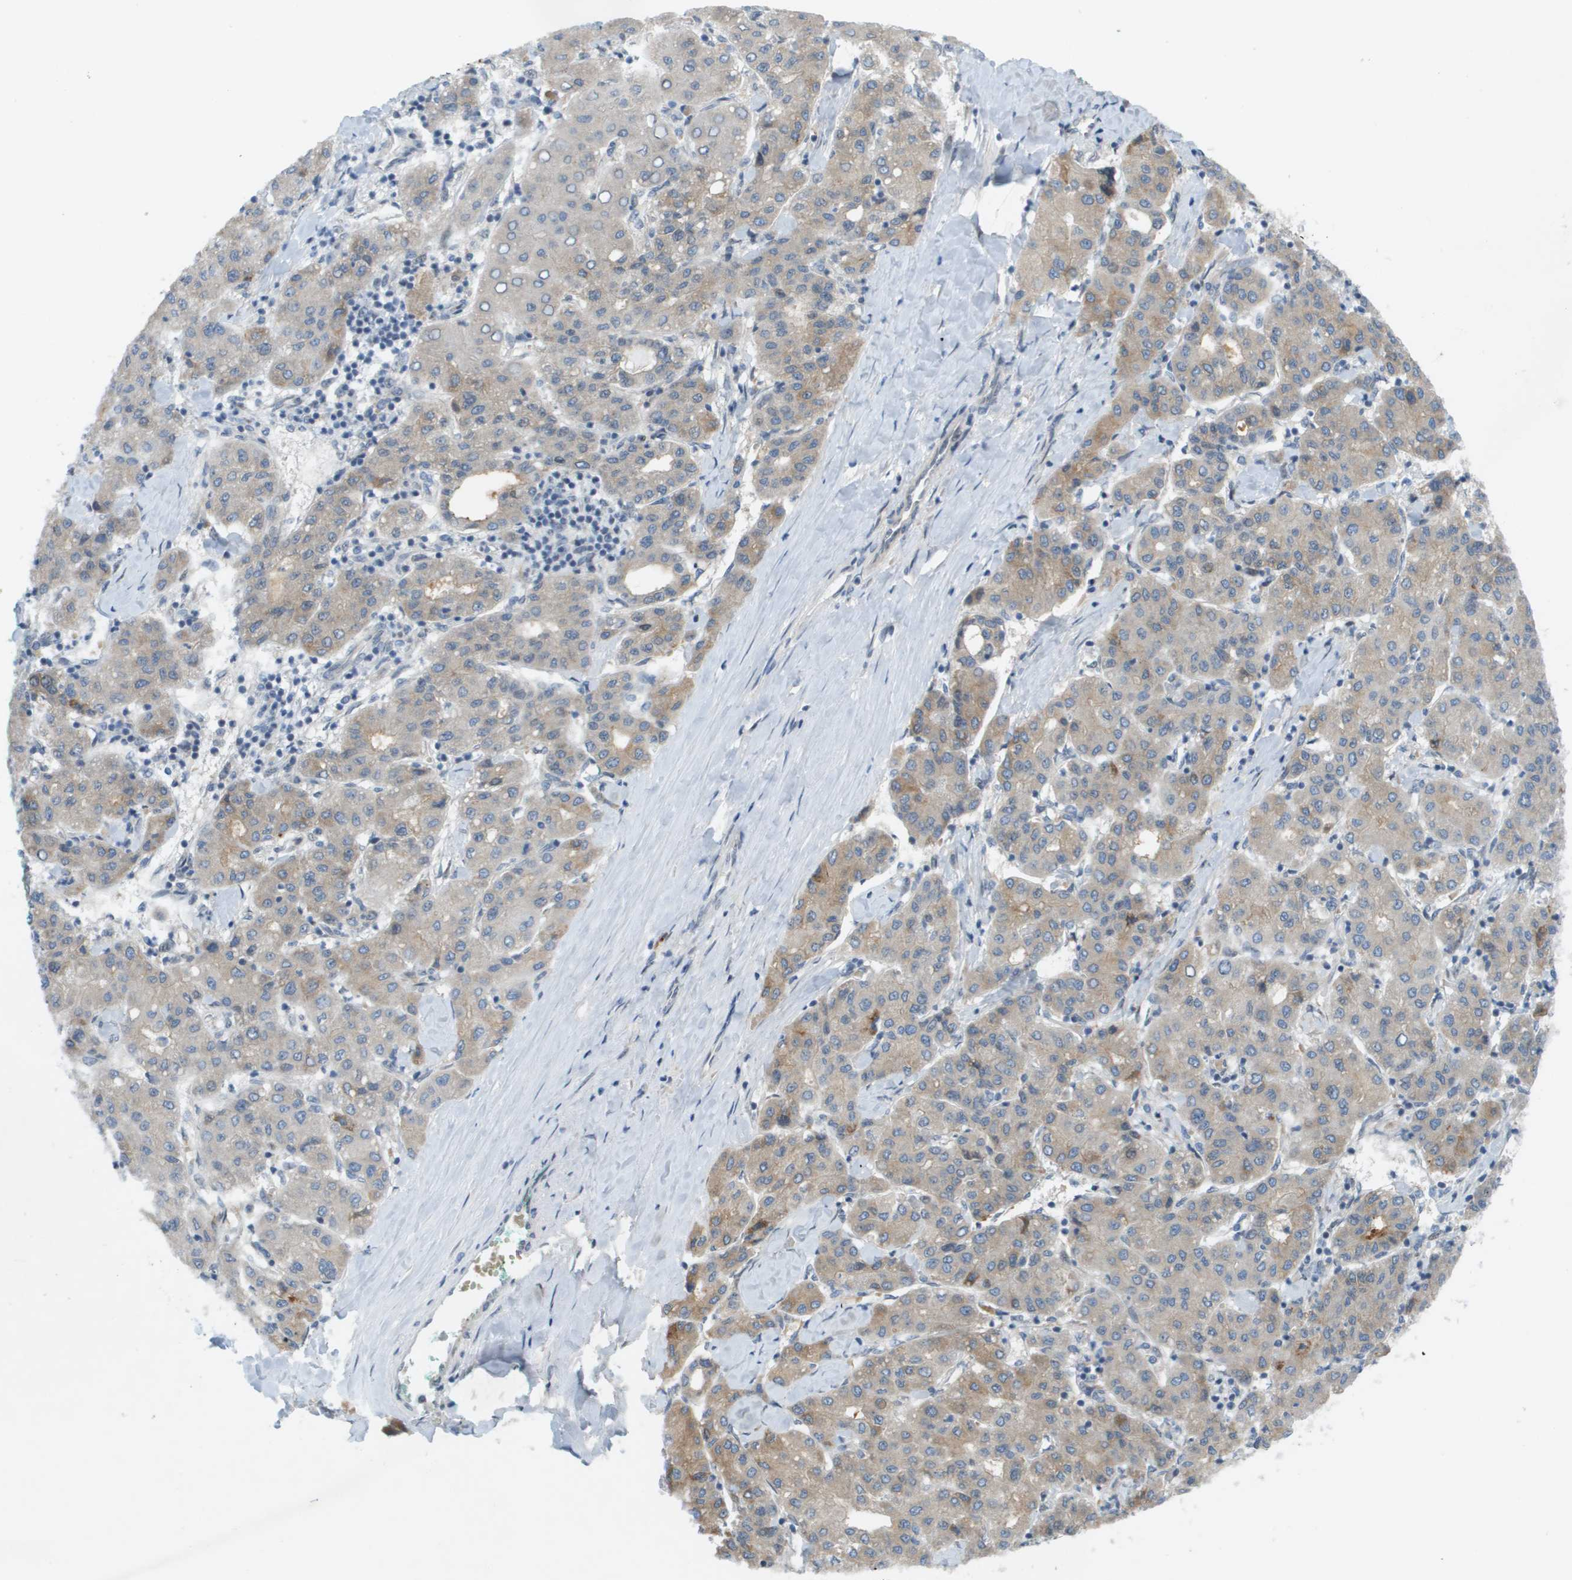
{"staining": {"intensity": "weak", "quantity": ">75%", "location": "cytoplasmic/membranous"}, "tissue": "liver cancer", "cell_type": "Tumor cells", "image_type": "cancer", "snomed": [{"axis": "morphology", "description": "Carcinoma, Hepatocellular, NOS"}, {"axis": "topography", "description": "Liver"}], "caption": "Immunohistochemical staining of liver hepatocellular carcinoma reveals weak cytoplasmic/membranous protein expression in approximately >75% of tumor cells.", "gene": "CACNB4", "patient": {"sex": "male", "age": 65}}